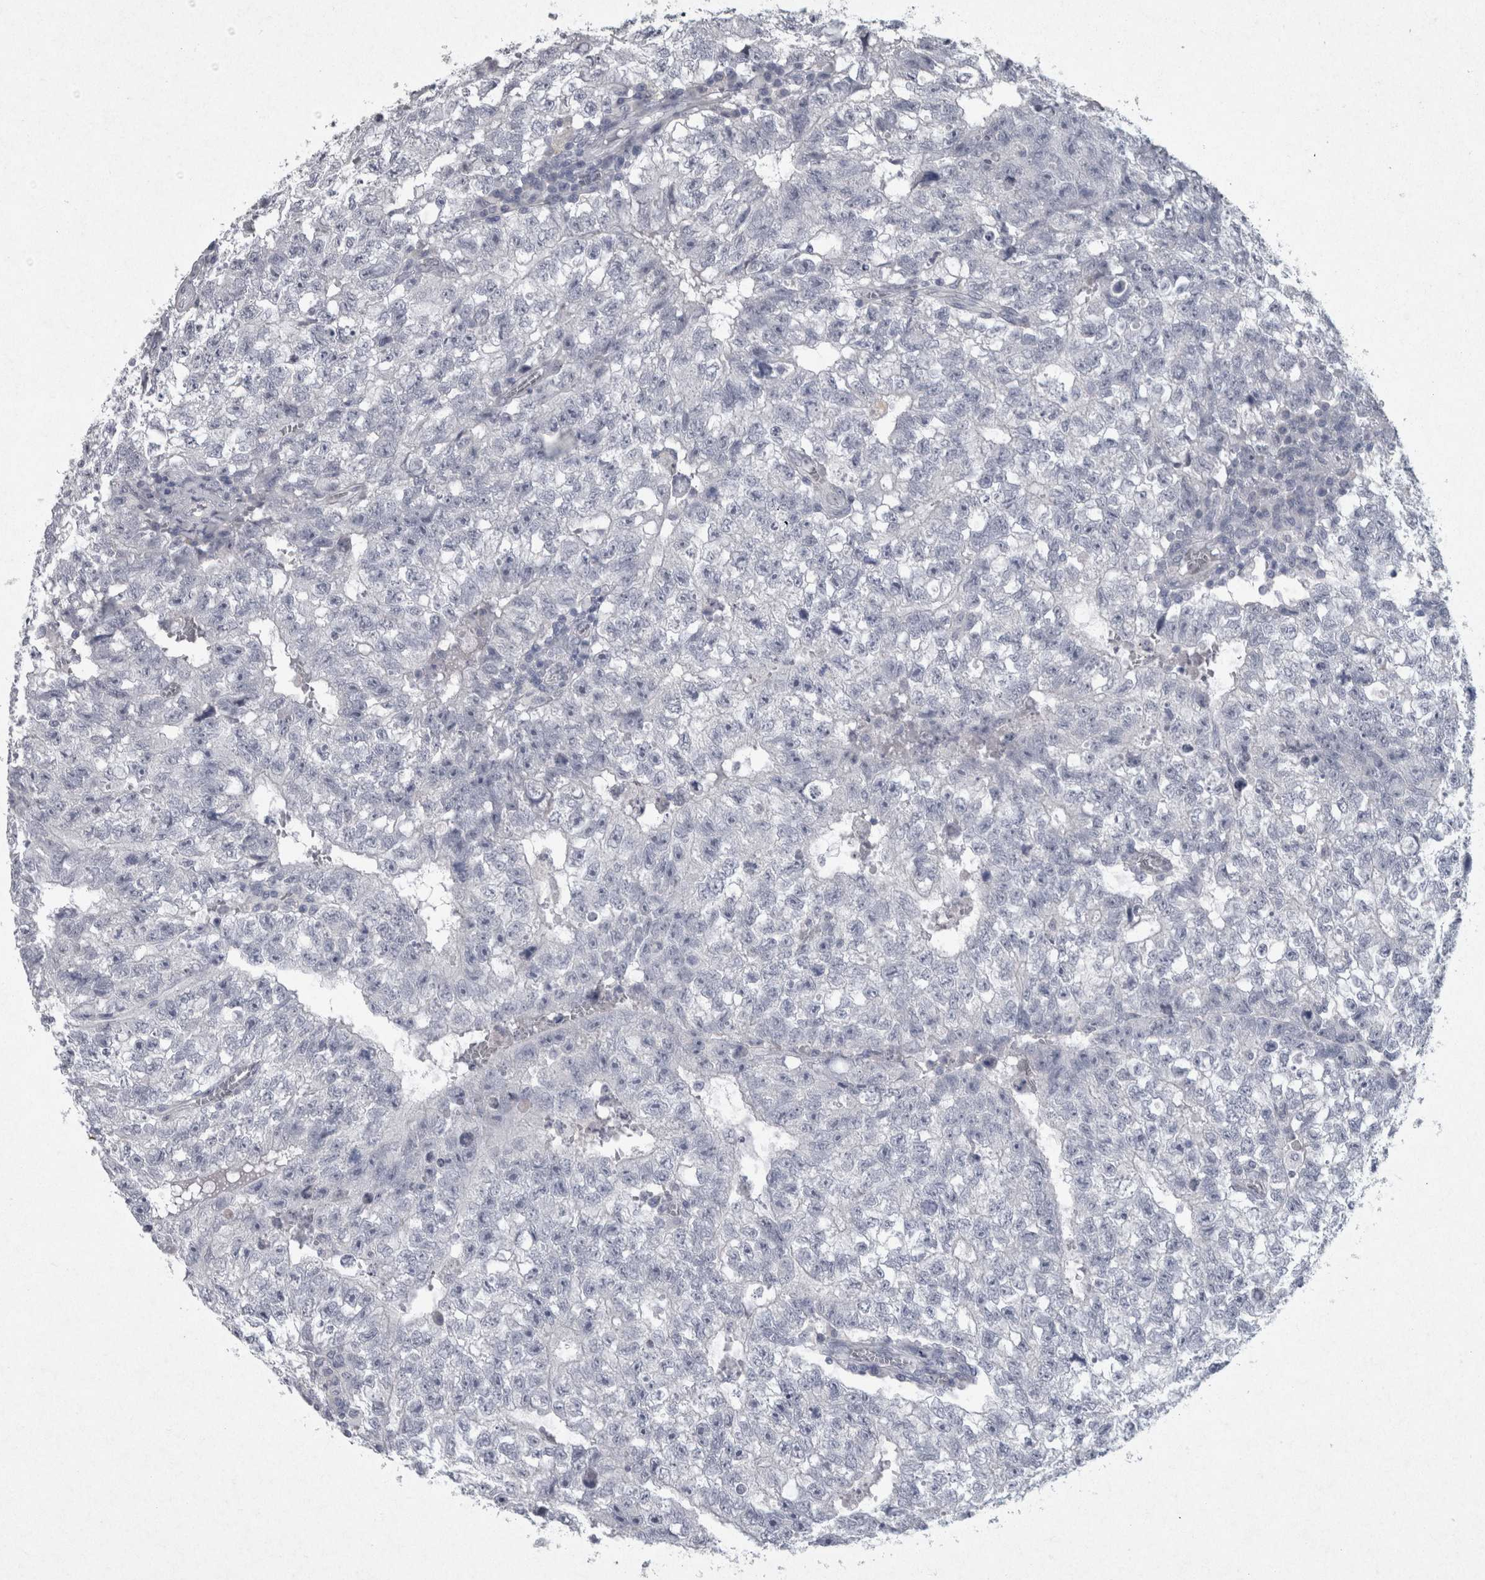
{"staining": {"intensity": "negative", "quantity": "none", "location": "none"}, "tissue": "testis cancer", "cell_type": "Tumor cells", "image_type": "cancer", "snomed": [{"axis": "morphology", "description": "Seminoma, NOS"}, {"axis": "morphology", "description": "Carcinoma, Embryonal, NOS"}, {"axis": "topography", "description": "Testis"}], "caption": "Immunohistochemistry (IHC) of human testis embryonal carcinoma demonstrates no staining in tumor cells.", "gene": "PDX1", "patient": {"sex": "male", "age": 38}}